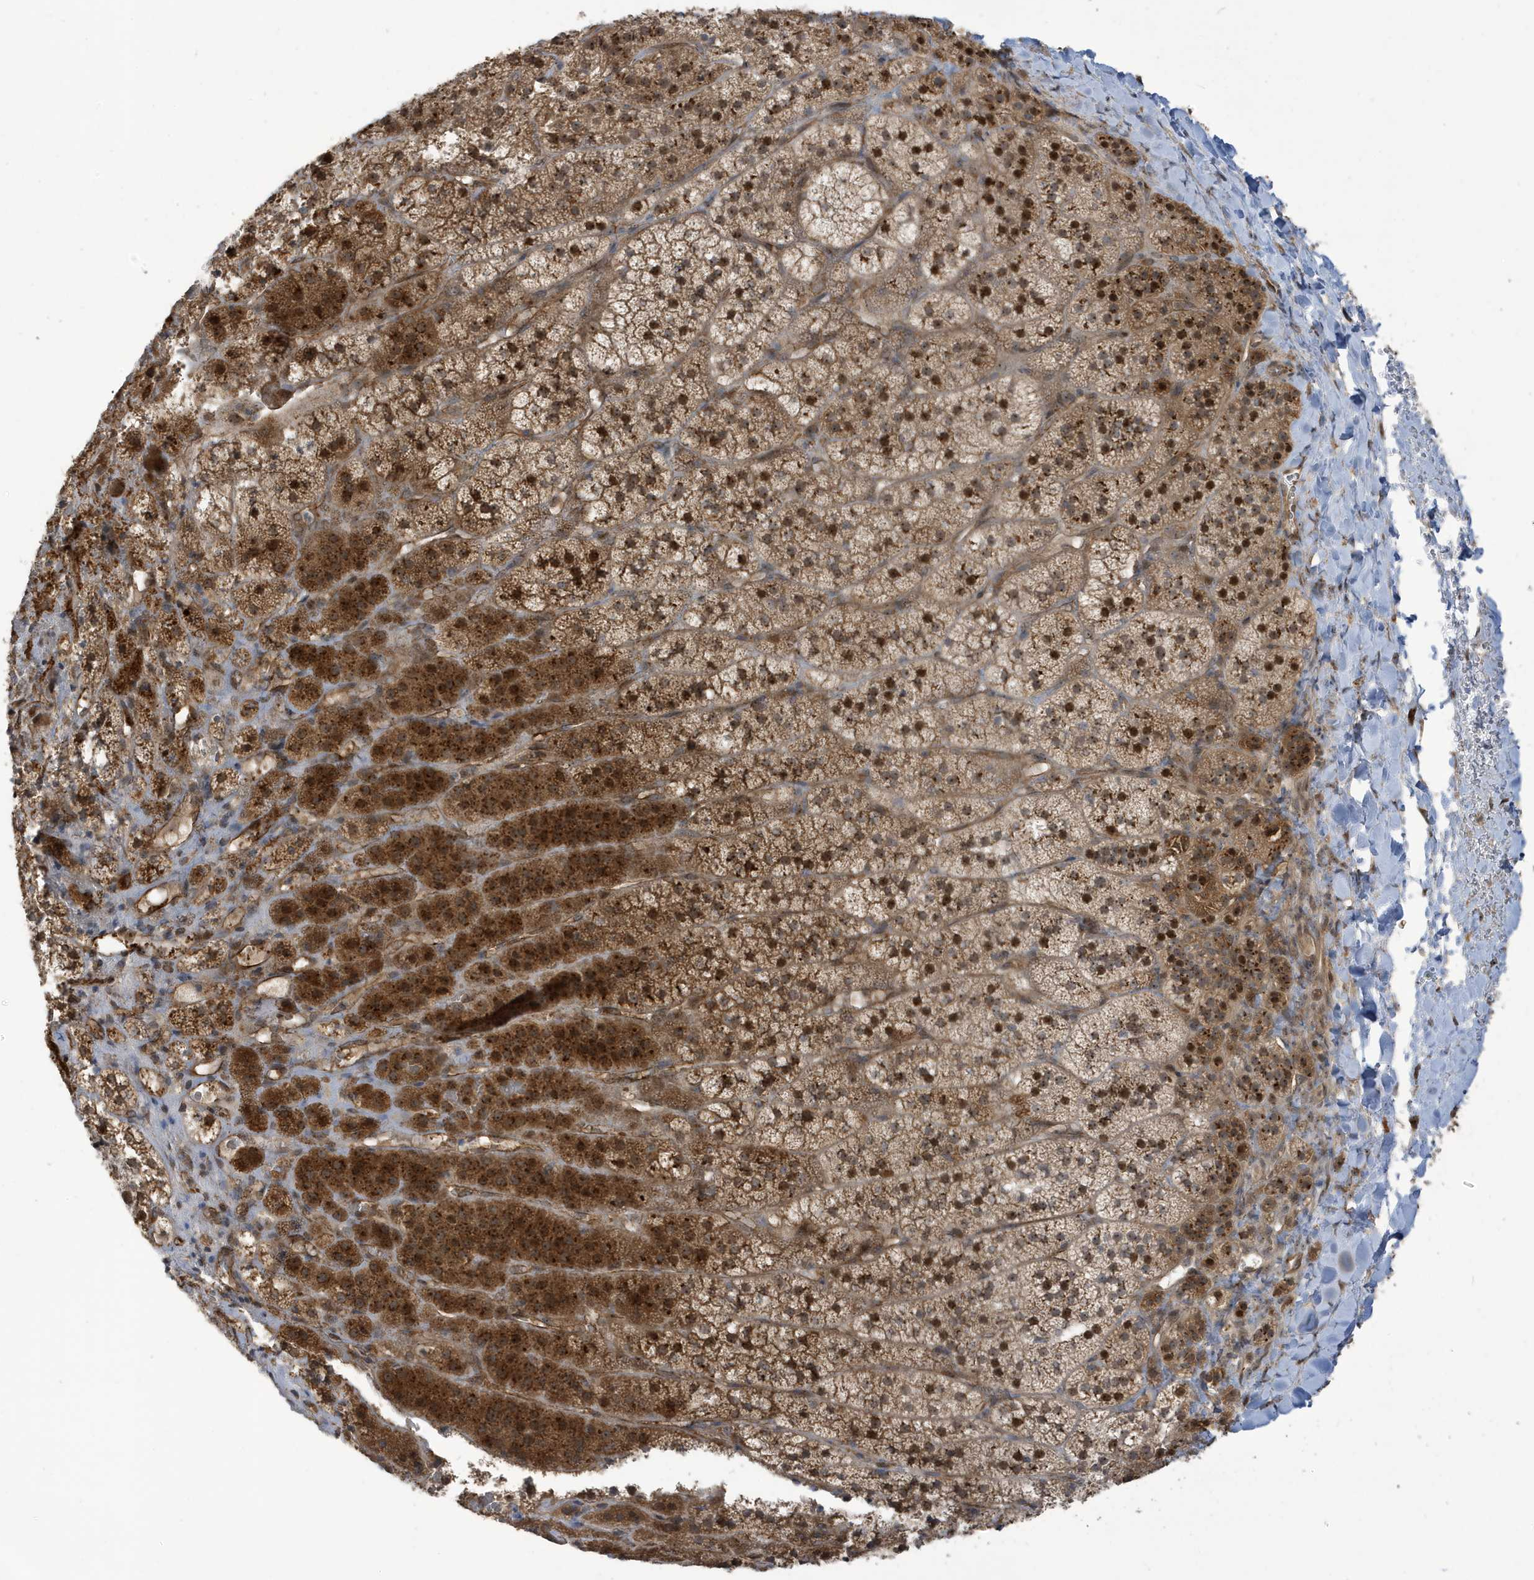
{"staining": {"intensity": "moderate", "quantity": ">75%", "location": "cytoplasmic/membranous,nuclear"}, "tissue": "adrenal gland", "cell_type": "Glandular cells", "image_type": "normal", "snomed": [{"axis": "morphology", "description": "Normal tissue, NOS"}, {"axis": "topography", "description": "Adrenal gland"}], "caption": "Immunohistochemistry (IHC) micrograph of normal human adrenal gland stained for a protein (brown), which reveals medium levels of moderate cytoplasmic/membranous,nuclear staining in about >75% of glandular cells.", "gene": "ECM2", "patient": {"sex": "female", "age": 44}}